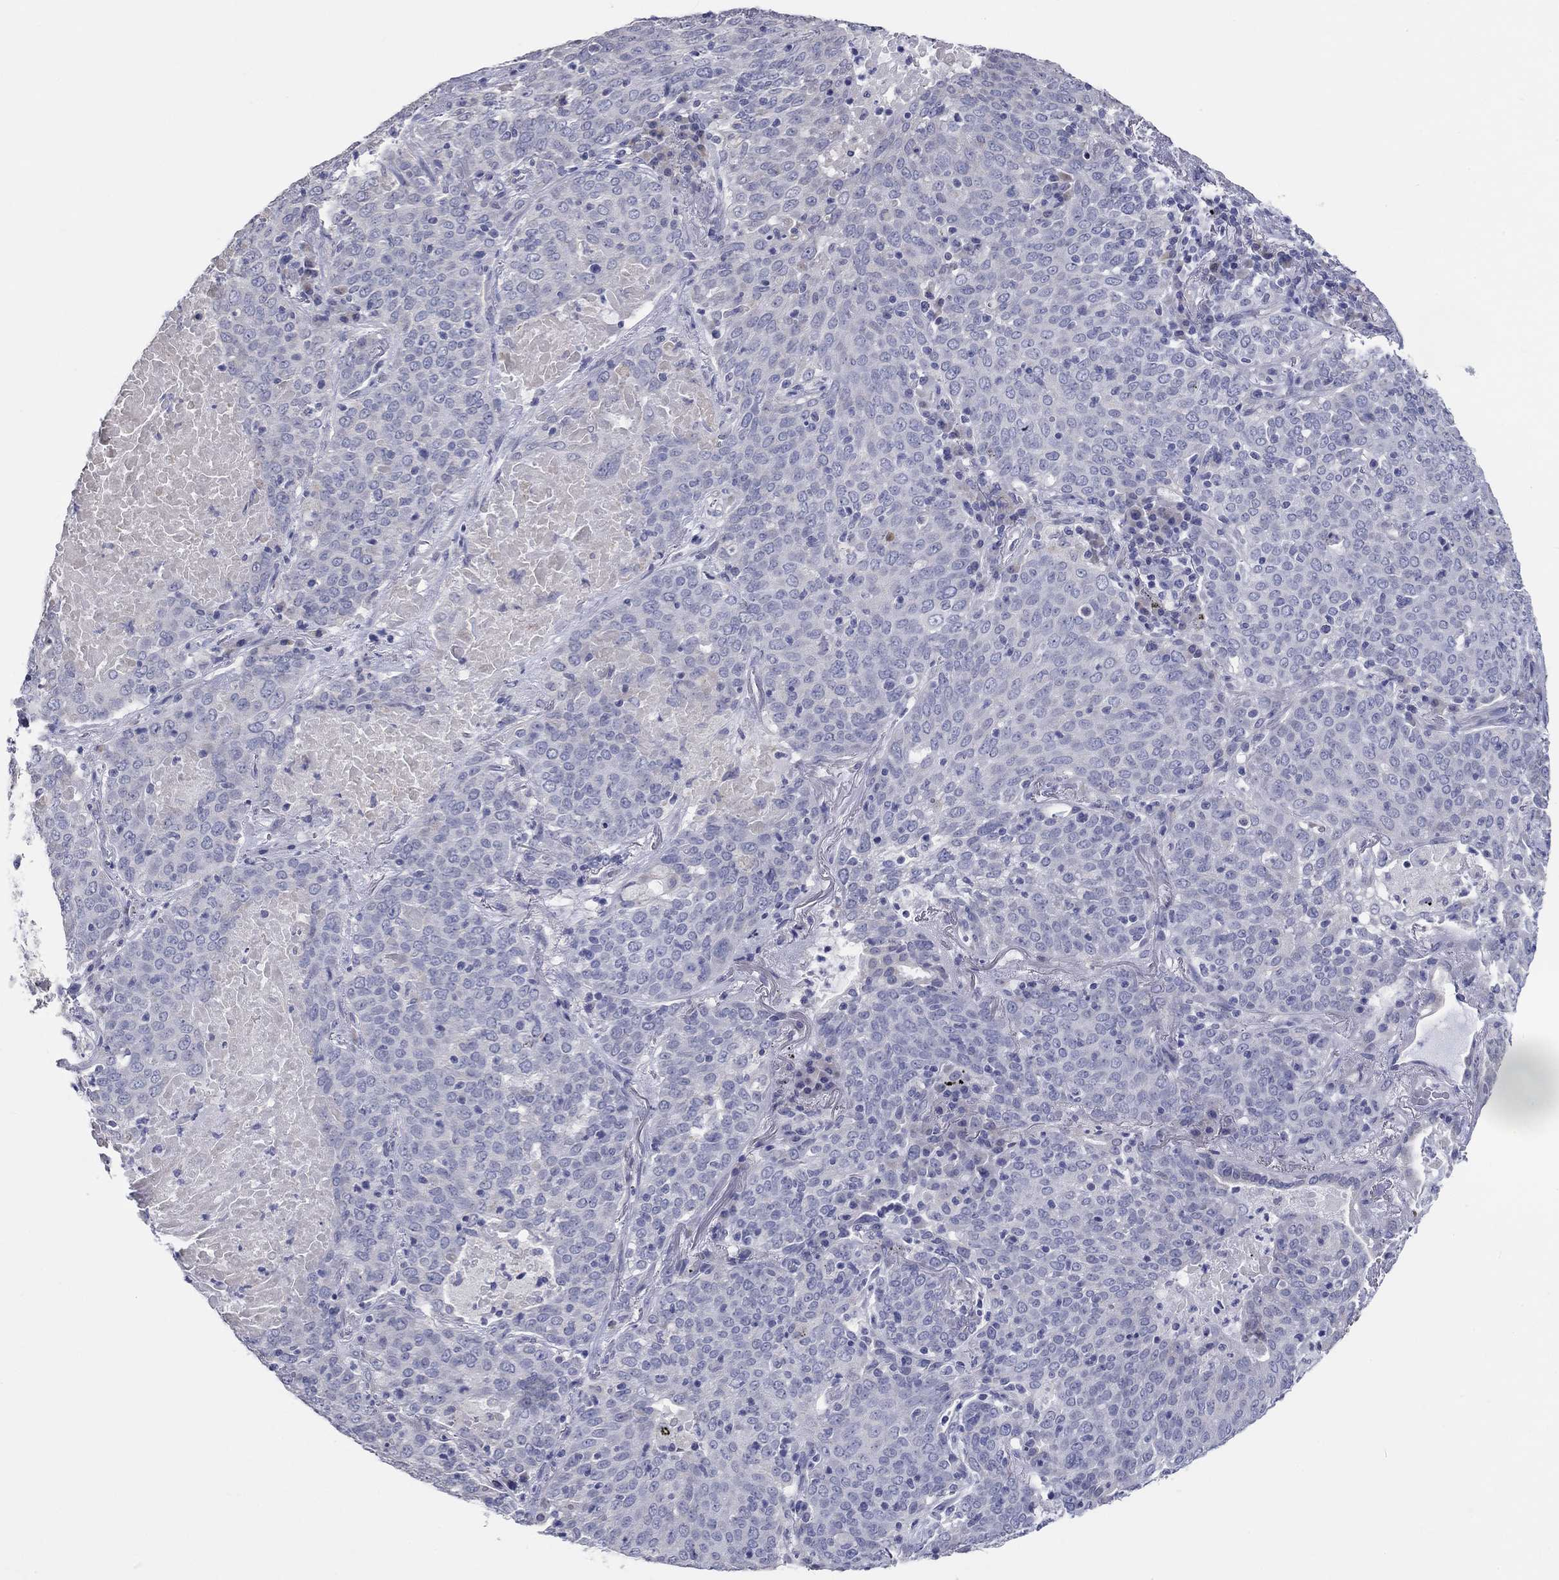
{"staining": {"intensity": "negative", "quantity": "none", "location": "none"}, "tissue": "lung cancer", "cell_type": "Tumor cells", "image_type": "cancer", "snomed": [{"axis": "morphology", "description": "Squamous cell carcinoma, NOS"}, {"axis": "topography", "description": "Lung"}], "caption": "Immunohistochemistry (IHC) image of lung squamous cell carcinoma stained for a protein (brown), which displays no expression in tumor cells. (DAB immunohistochemistry visualized using brightfield microscopy, high magnification).", "gene": "LRRC4C", "patient": {"sex": "male", "age": 82}}